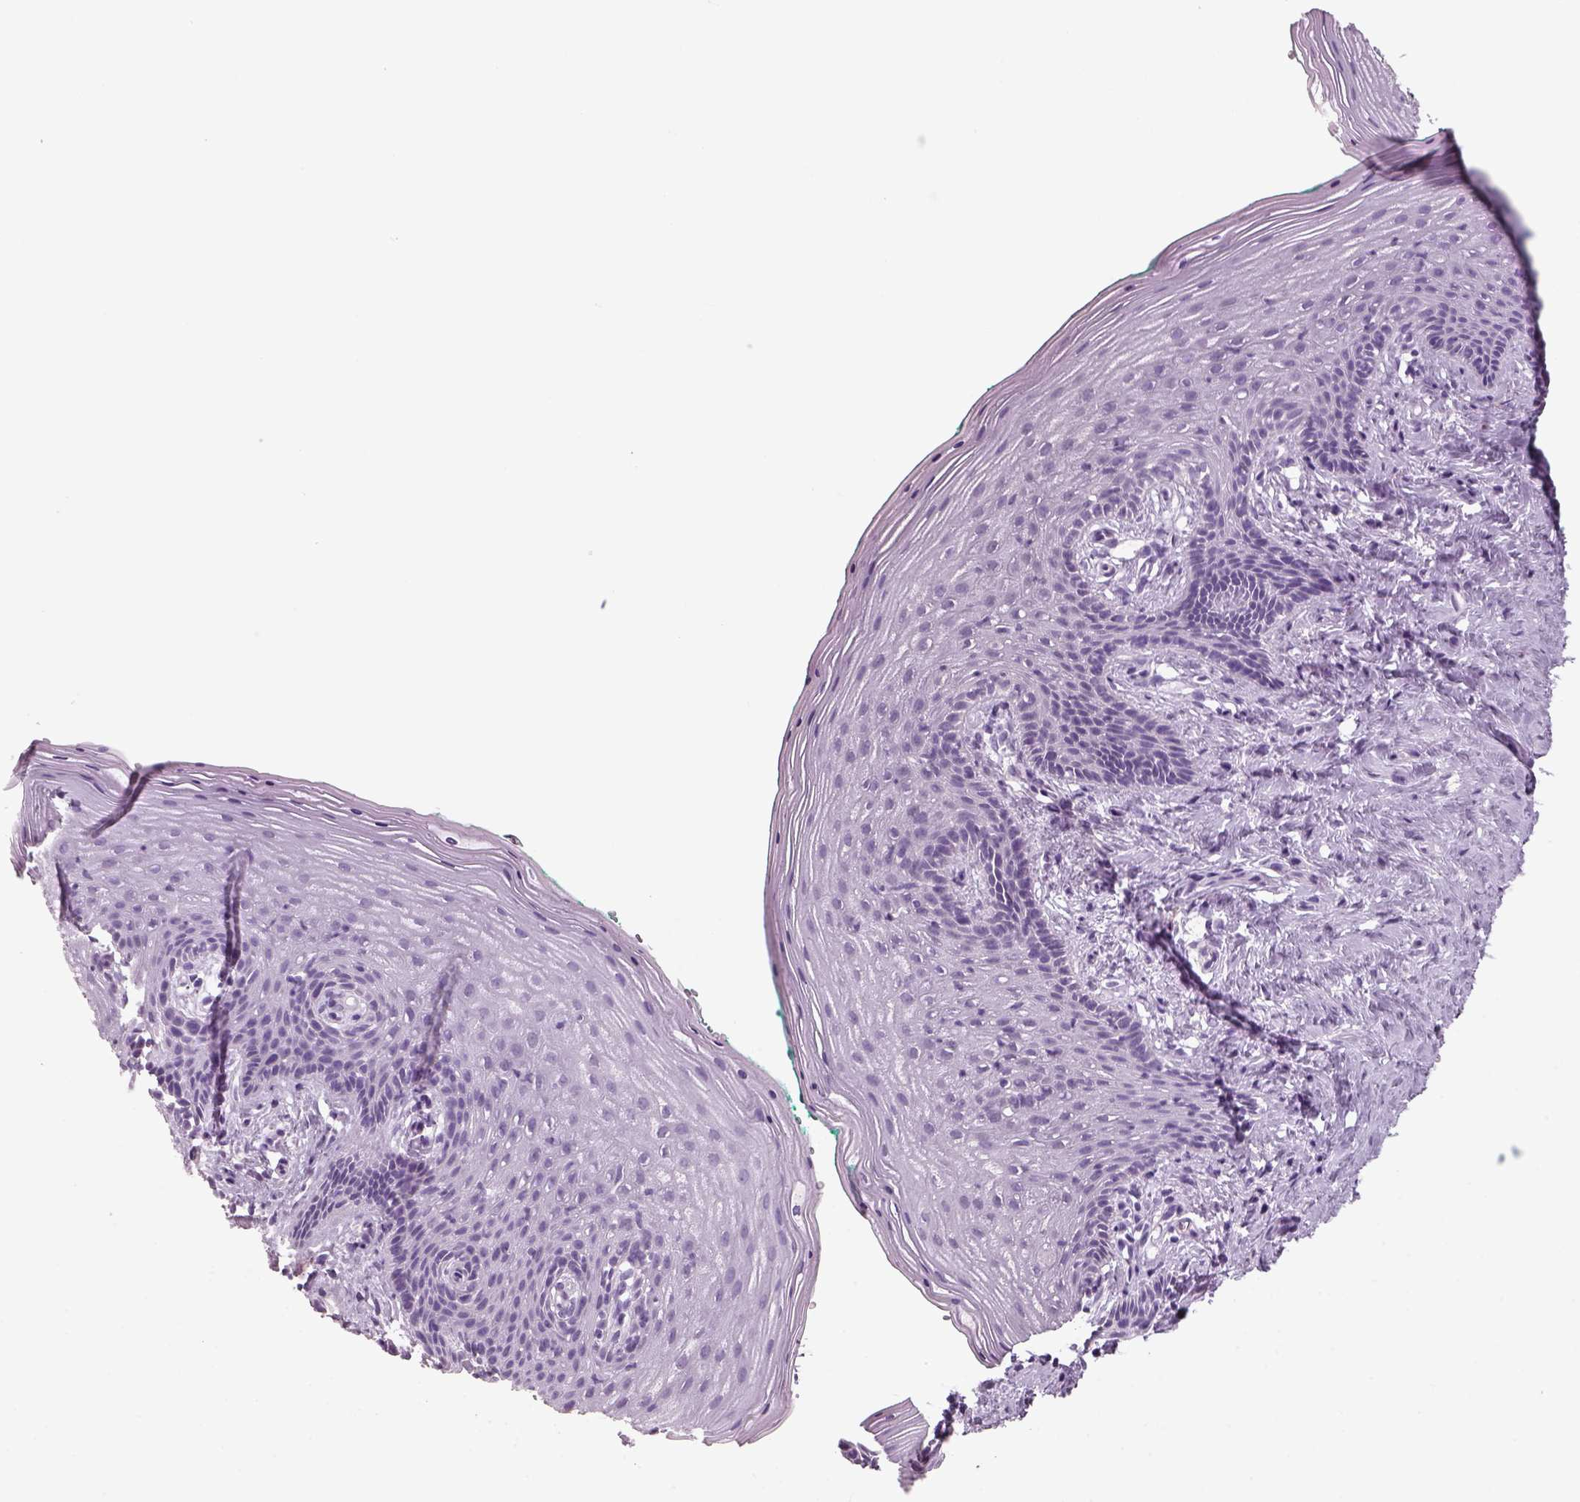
{"staining": {"intensity": "negative", "quantity": "none", "location": "none"}, "tissue": "vagina", "cell_type": "Squamous epithelial cells", "image_type": "normal", "snomed": [{"axis": "morphology", "description": "Normal tissue, NOS"}, {"axis": "topography", "description": "Vagina"}], "caption": "The micrograph demonstrates no staining of squamous epithelial cells in normal vagina.", "gene": "SLC6A2", "patient": {"sex": "female", "age": 45}}